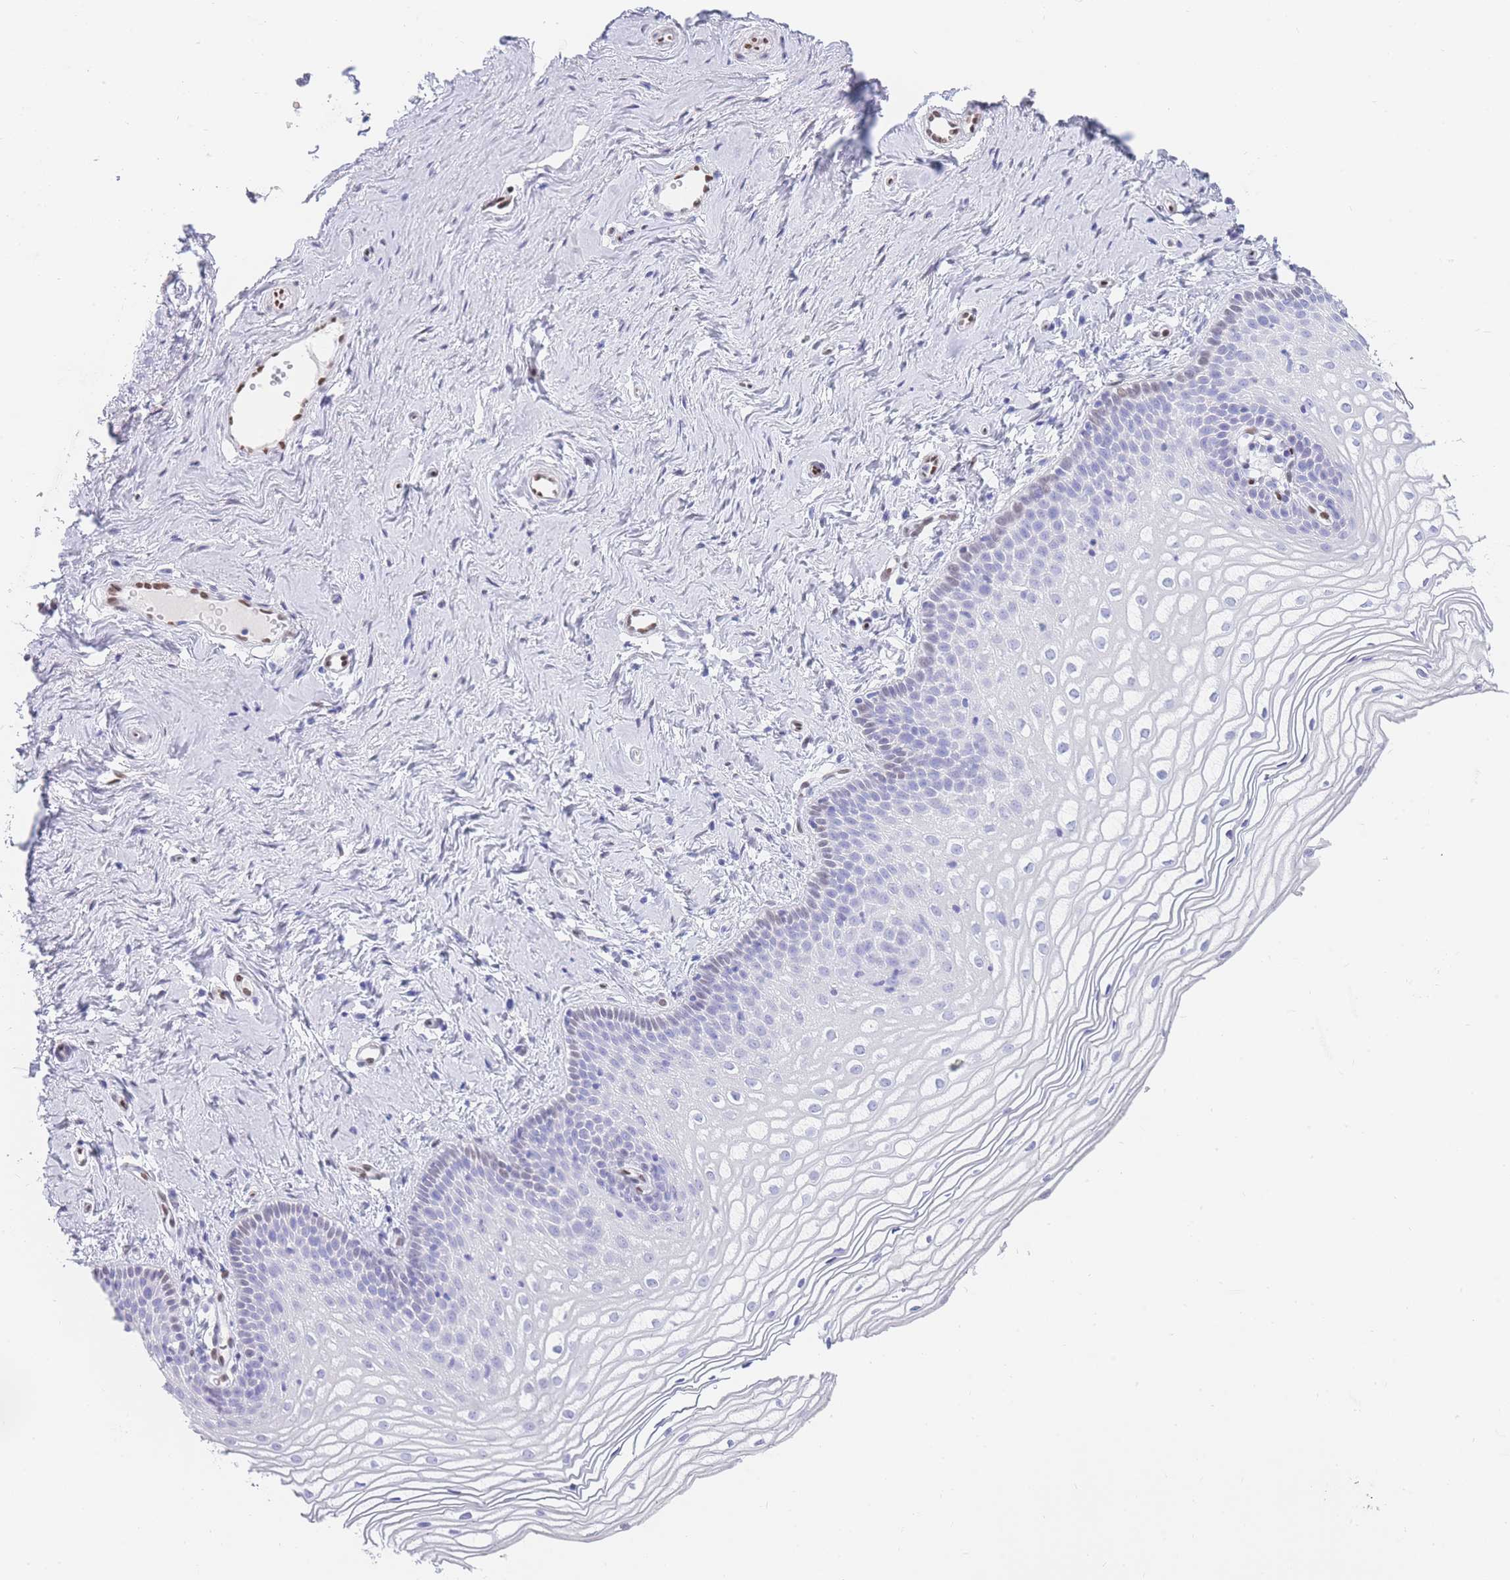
{"staining": {"intensity": "negative", "quantity": "none", "location": "none"}, "tissue": "vagina", "cell_type": "Squamous epithelial cells", "image_type": "normal", "snomed": [{"axis": "morphology", "description": "Normal tissue, NOS"}, {"axis": "topography", "description": "Vagina"}], "caption": "The photomicrograph exhibits no staining of squamous epithelial cells in normal vagina. The staining is performed using DAB (3,3'-diaminobenzidine) brown chromogen with nuclei counter-stained in using hematoxylin.", "gene": "PSMB5", "patient": {"sex": "female", "age": 56}}